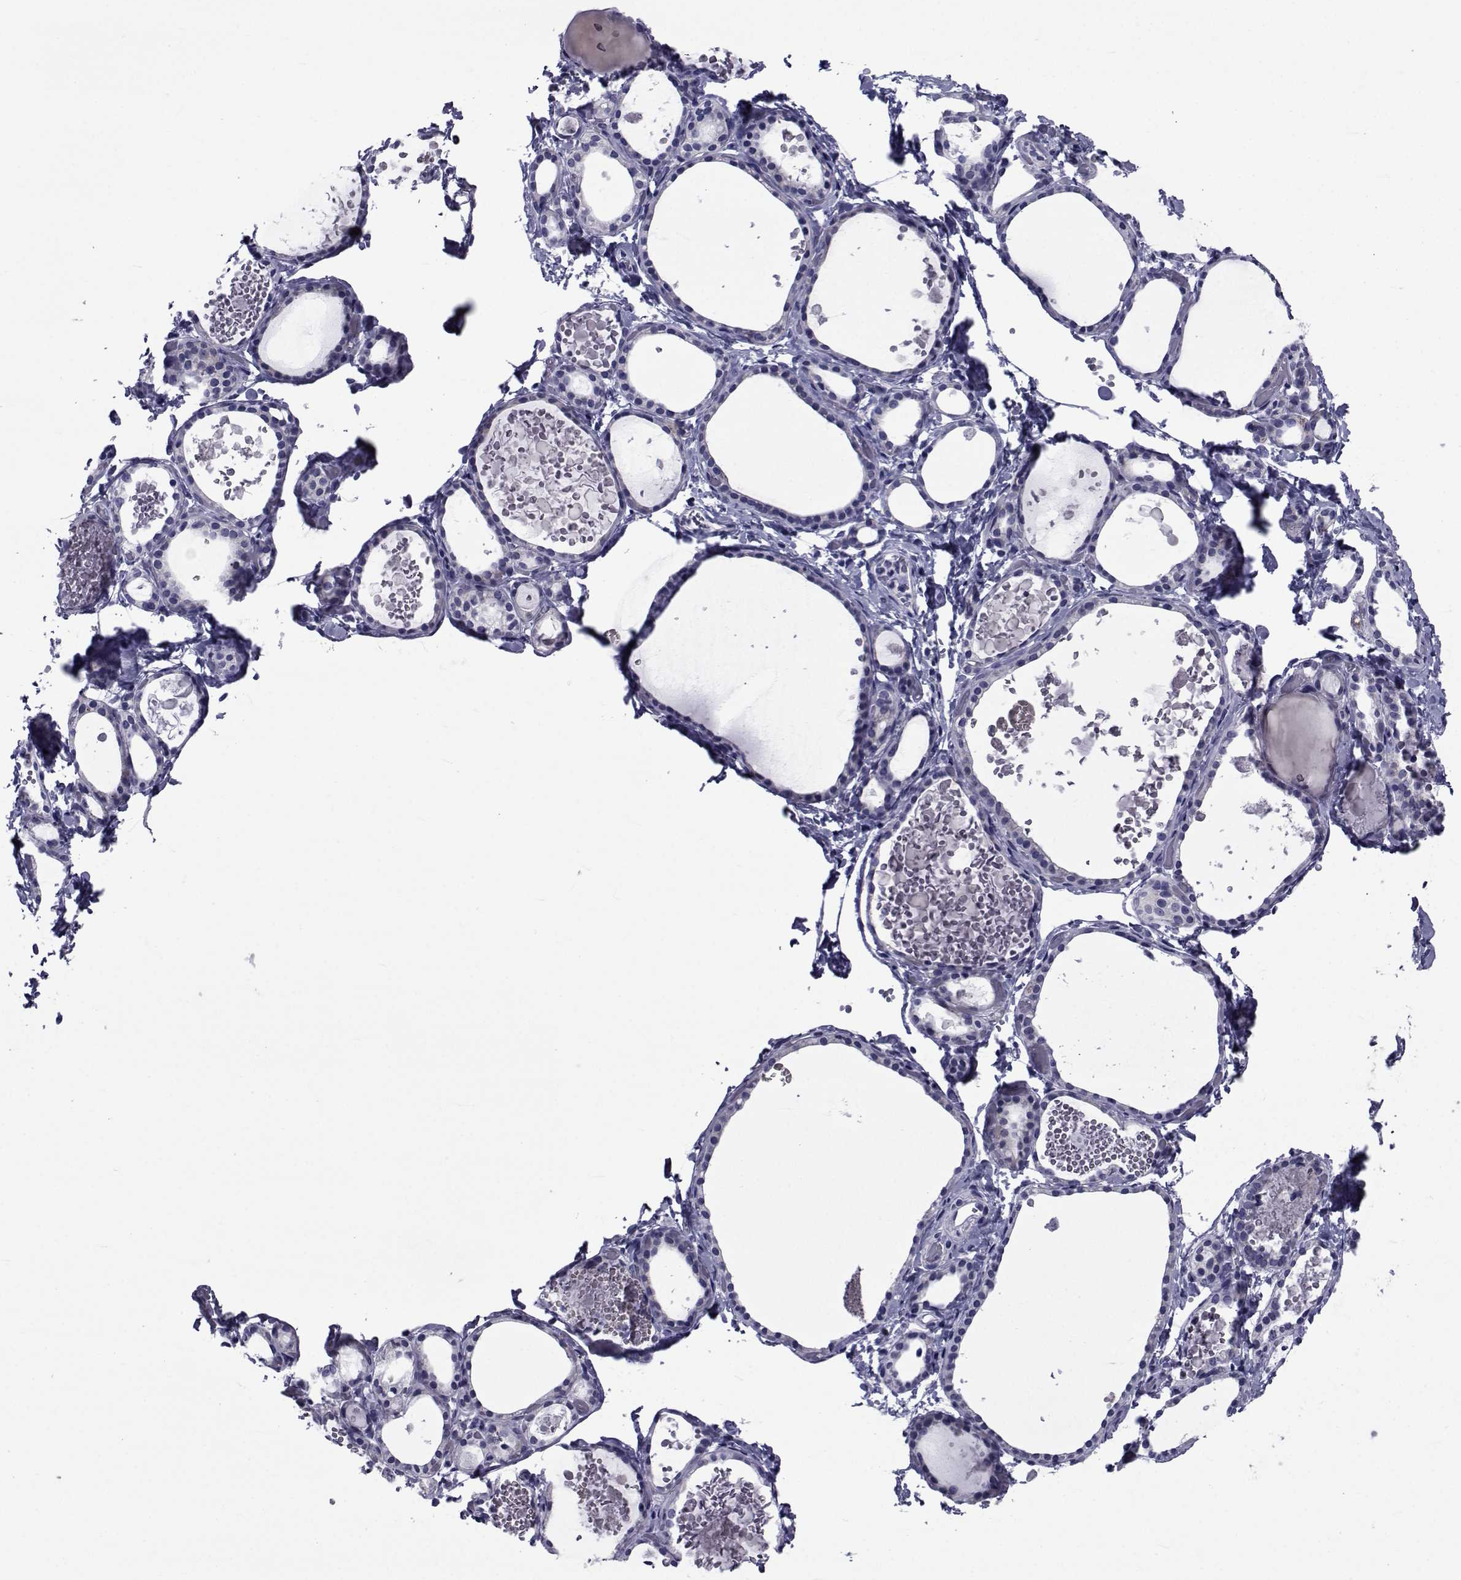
{"staining": {"intensity": "negative", "quantity": "none", "location": "none"}, "tissue": "thyroid gland", "cell_type": "Glandular cells", "image_type": "normal", "snomed": [{"axis": "morphology", "description": "Normal tissue, NOS"}, {"axis": "topography", "description": "Thyroid gland"}], "caption": "Immunohistochemistry (IHC) micrograph of normal human thyroid gland stained for a protein (brown), which exhibits no positivity in glandular cells.", "gene": "GKAP1", "patient": {"sex": "female", "age": 56}}